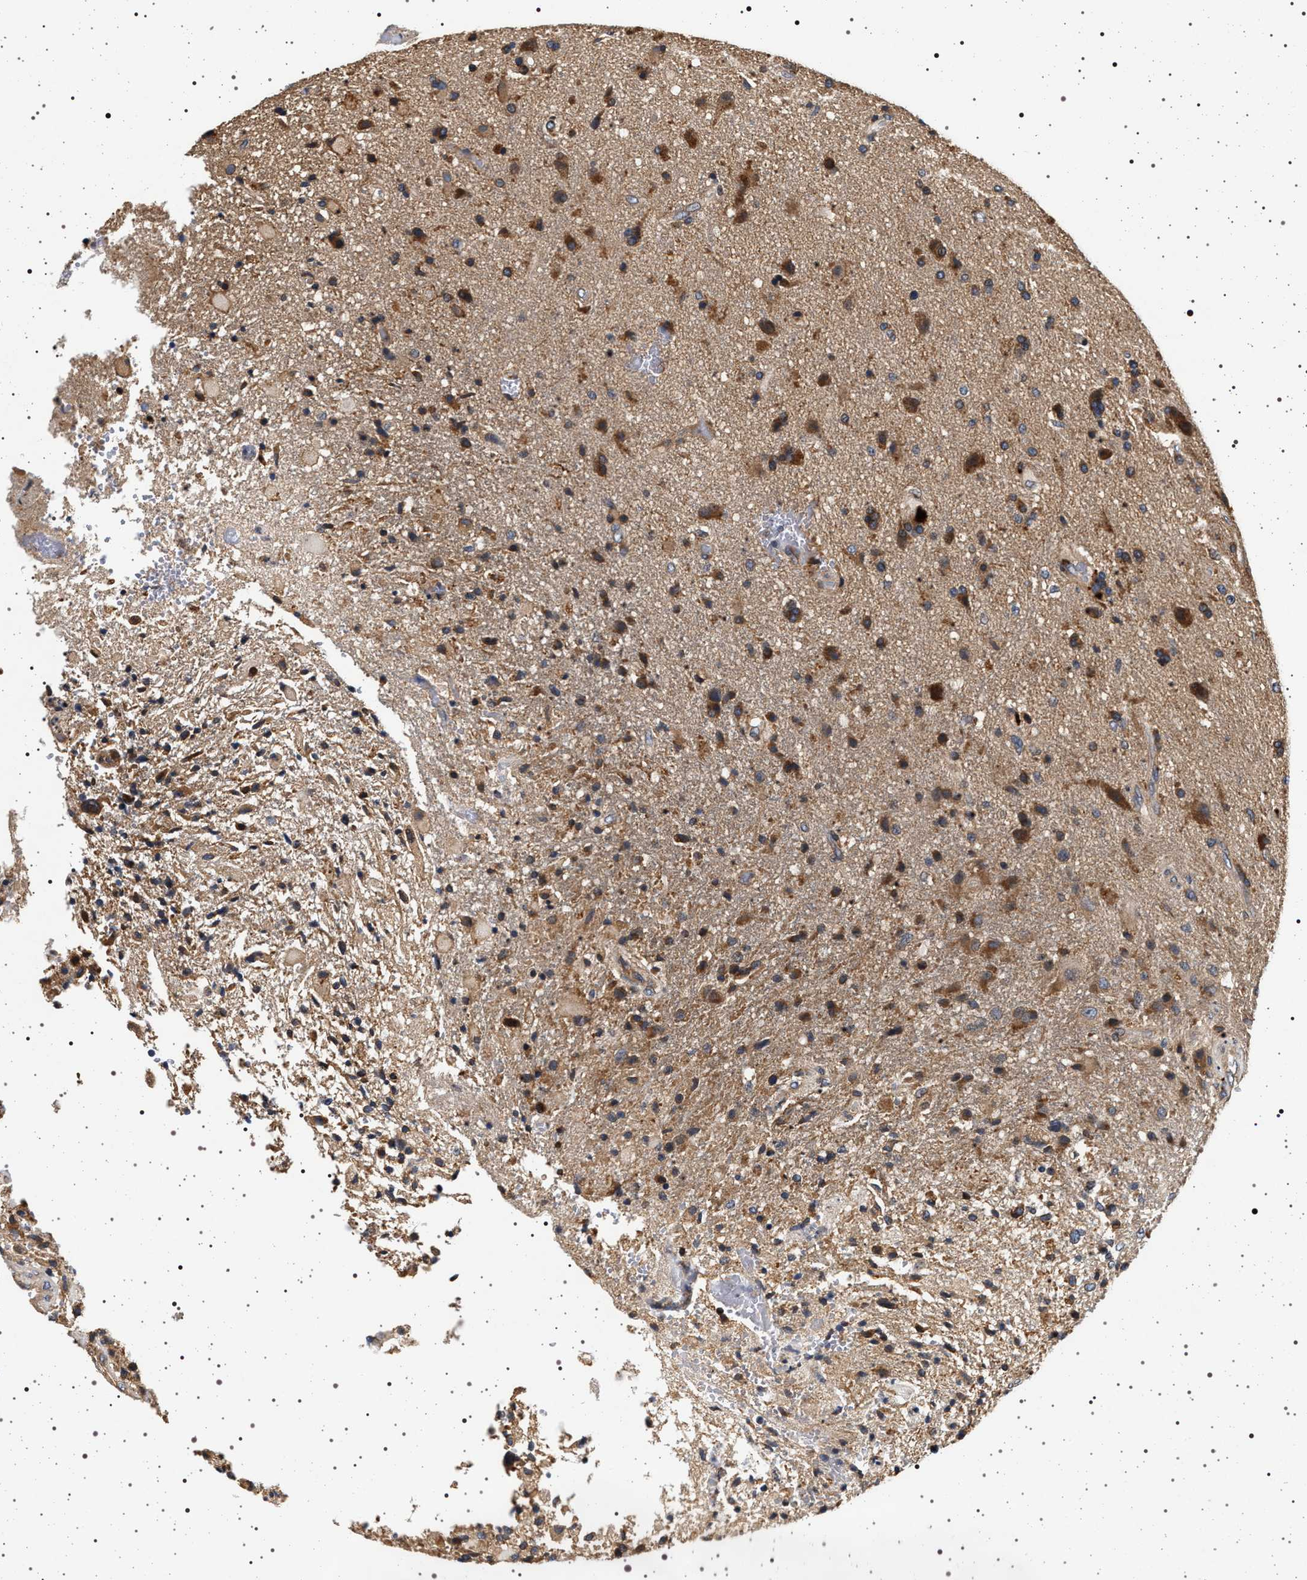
{"staining": {"intensity": "moderate", "quantity": "25%-75%", "location": "cytoplasmic/membranous"}, "tissue": "glioma", "cell_type": "Tumor cells", "image_type": "cancer", "snomed": [{"axis": "morphology", "description": "Glioma, malignant, High grade"}, {"axis": "topography", "description": "Brain"}], "caption": "Glioma stained for a protein (brown) shows moderate cytoplasmic/membranous positive expression in about 25%-75% of tumor cells.", "gene": "DCBLD2", "patient": {"sex": "male", "age": 72}}